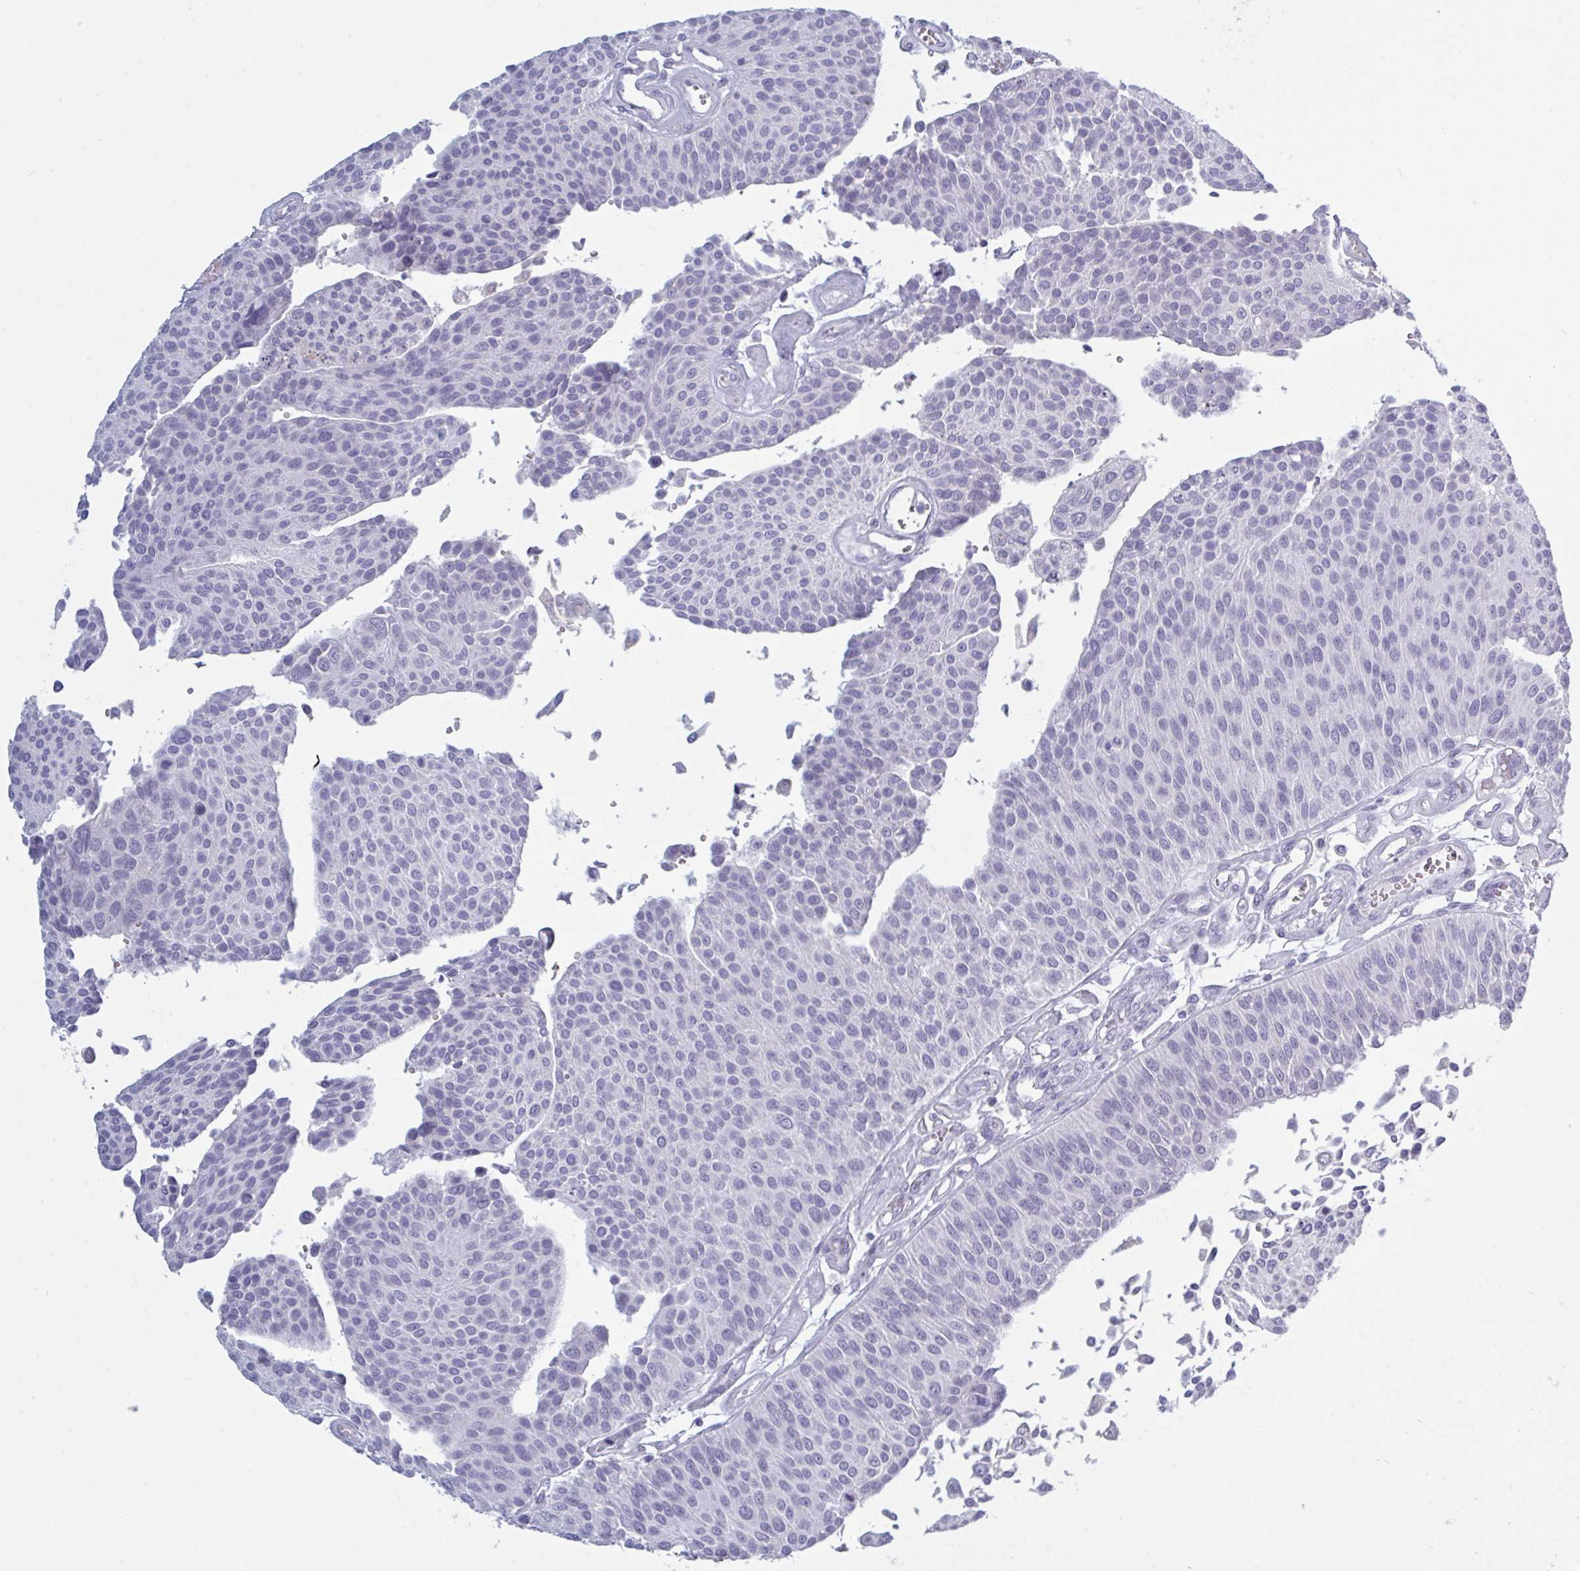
{"staining": {"intensity": "negative", "quantity": "none", "location": "none"}, "tissue": "urothelial cancer", "cell_type": "Tumor cells", "image_type": "cancer", "snomed": [{"axis": "morphology", "description": "Urothelial carcinoma, NOS"}, {"axis": "topography", "description": "Urinary bladder"}], "caption": "IHC histopathology image of neoplastic tissue: human transitional cell carcinoma stained with DAB (3,3'-diaminobenzidine) reveals no significant protein expression in tumor cells. Brightfield microscopy of immunohistochemistry stained with DAB (3,3'-diaminobenzidine) (brown) and hematoxylin (blue), captured at high magnification.", "gene": "NDUFC2", "patient": {"sex": "male", "age": 55}}